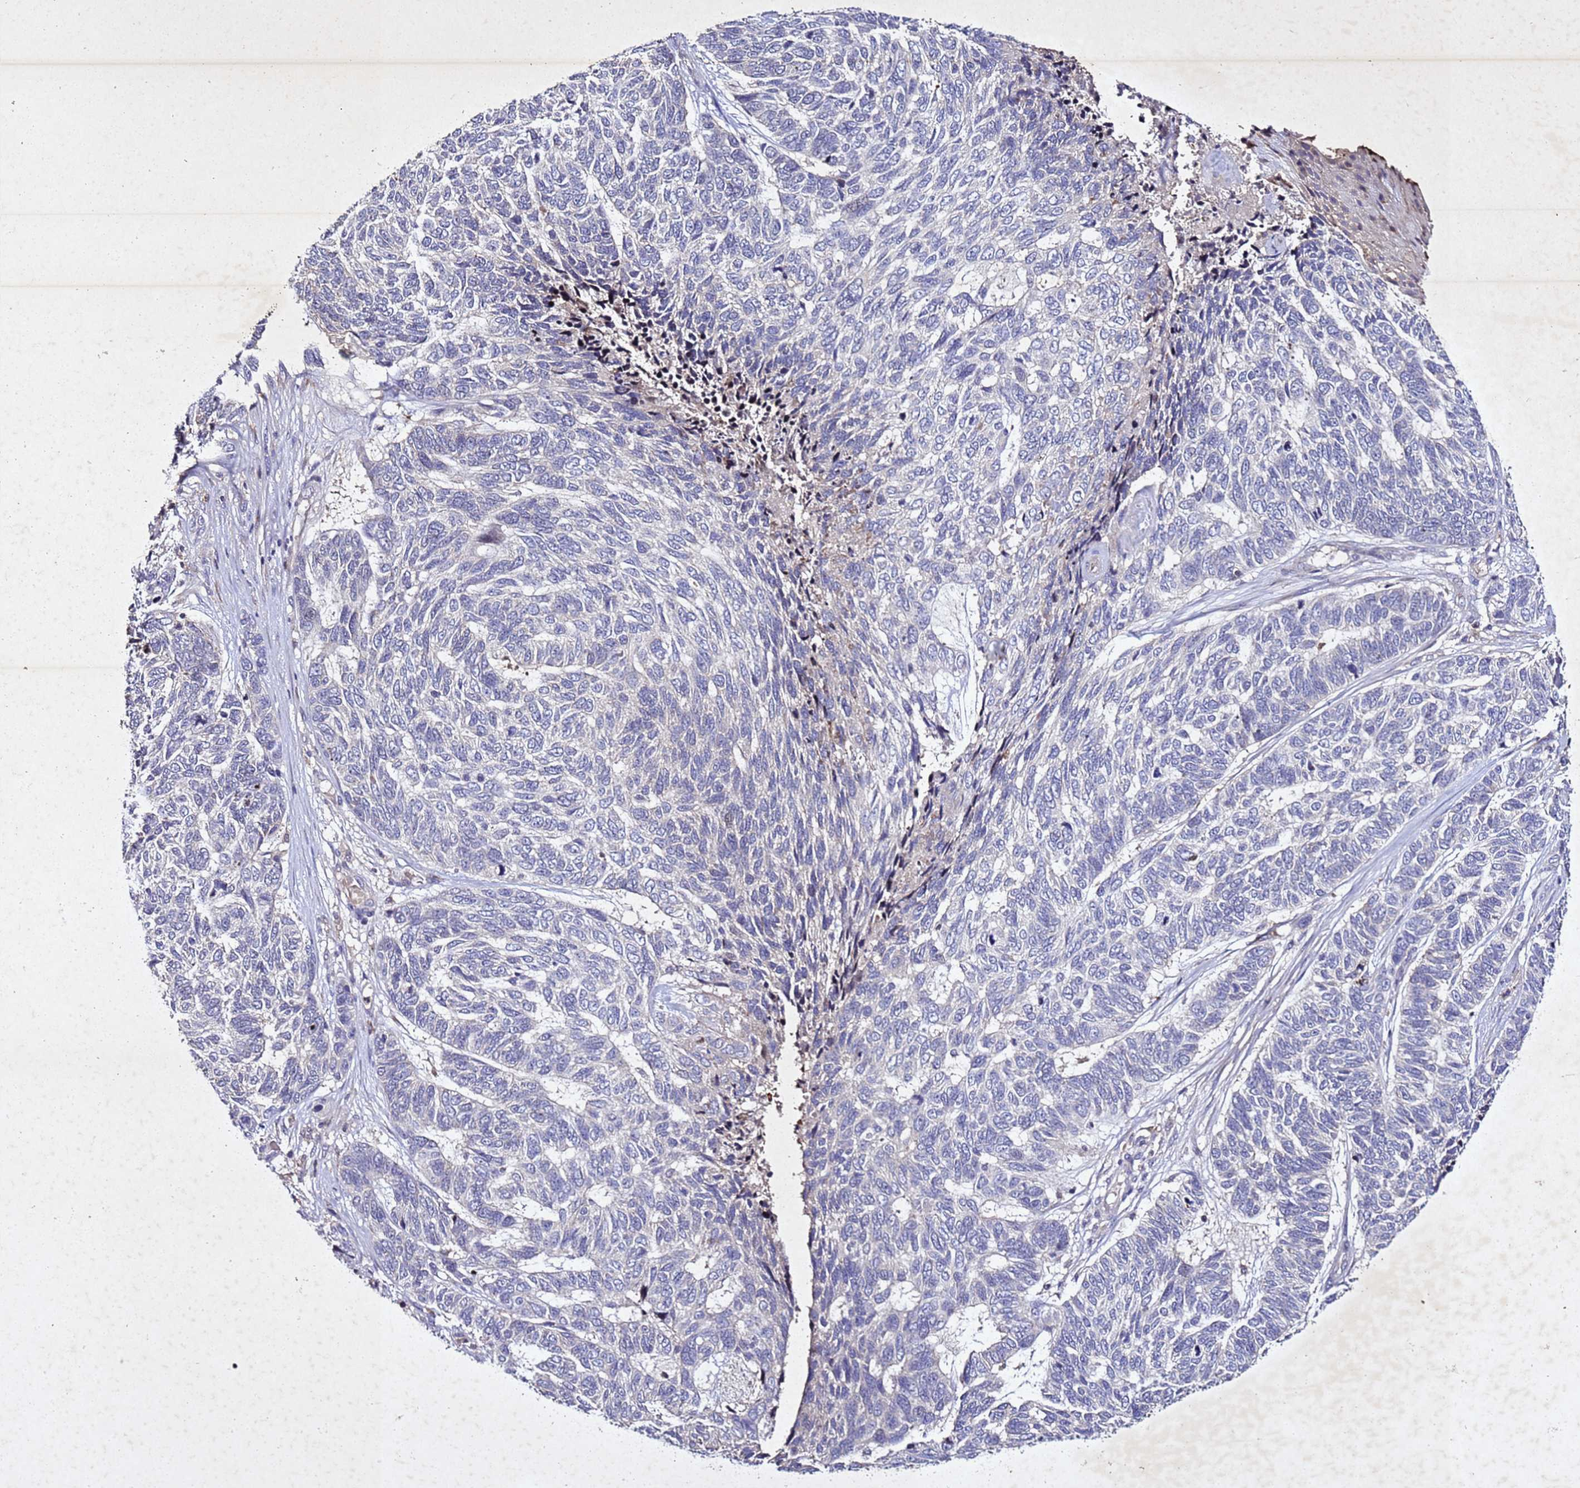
{"staining": {"intensity": "negative", "quantity": "none", "location": "none"}, "tissue": "skin cancer", "cell_type": "Tumor cells", "image_type": "cancer", "snomed": [{"axis": "morphology", "description": "Basal cell carcinoma"}, {"axis": "topography", "description": "Skin"}], "caption": "The photomicrograph displays no staining of tumor cells in skin cancer (basal cell carcinoma). The staining is performed using DAB (3,3'-diaminobenzidine) brown chromogen with nuclei counter-stained in using hematoxylin.", "gene": "SV2B", "patient": {"sex": "female", "age": 65}}